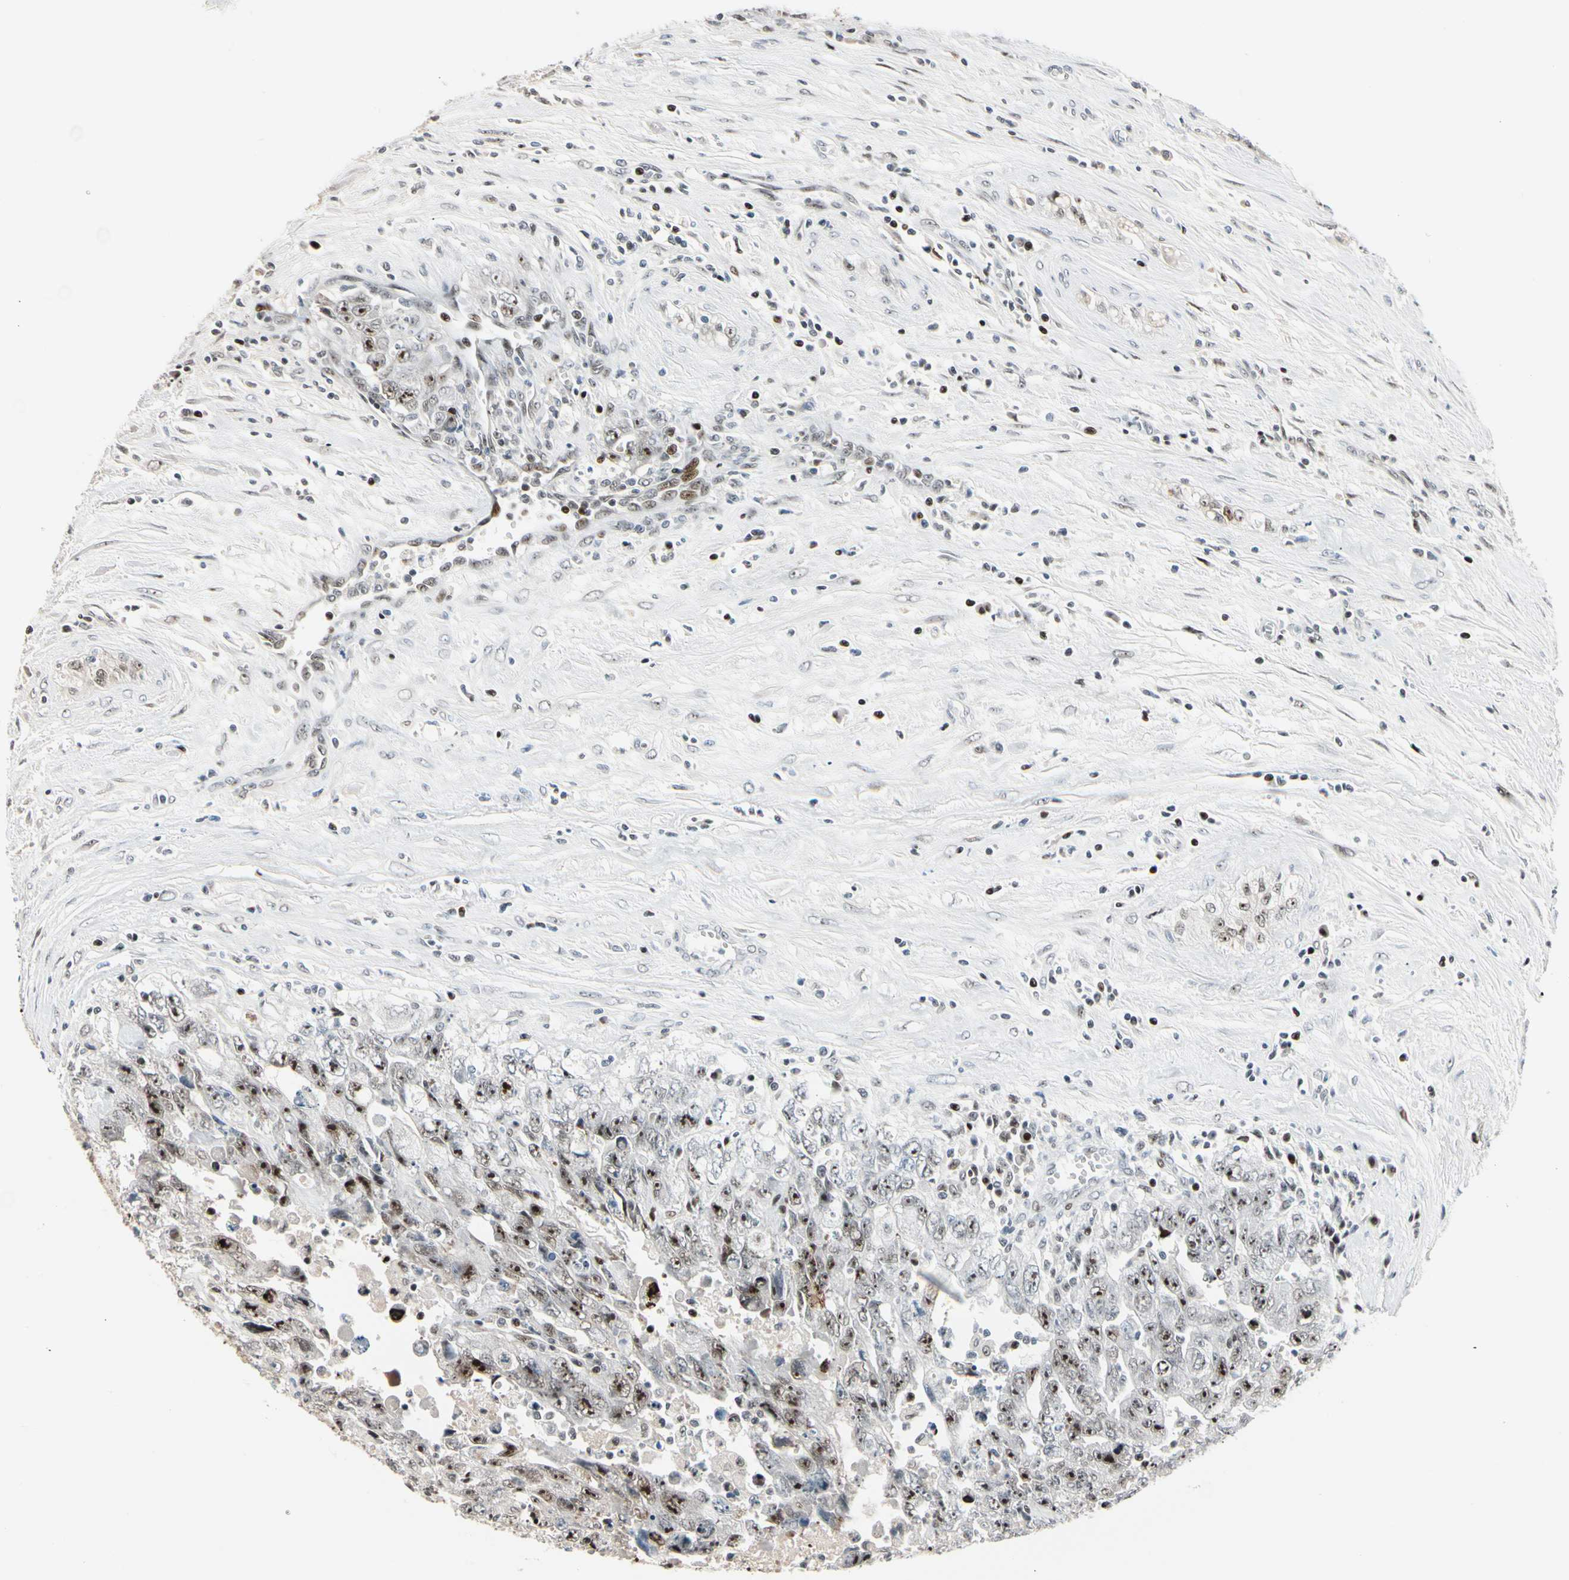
{"staining": {"intensity": "weak", "quantity": "25%-75%", "location": "nuclear"}, "tissue": "testis cancer", "cell_type": "Tumor cells", "image_type": "cancer", "snomed": [{"axis": "morphology", "description": "Carcinoma, Embryonal, NOS"}, {"axis": "topography", "description": "Testis"}], "caption": "Protein staining of embryonal carcinoma (testis) tissue reveals weak nuclear expression in approximately 25%-75% of tumor cells. The protein is shown in brown color, while the nuclei are stained blue.", "gene": "FOXO3", "patient": {"sex": "male", "age": 28}}